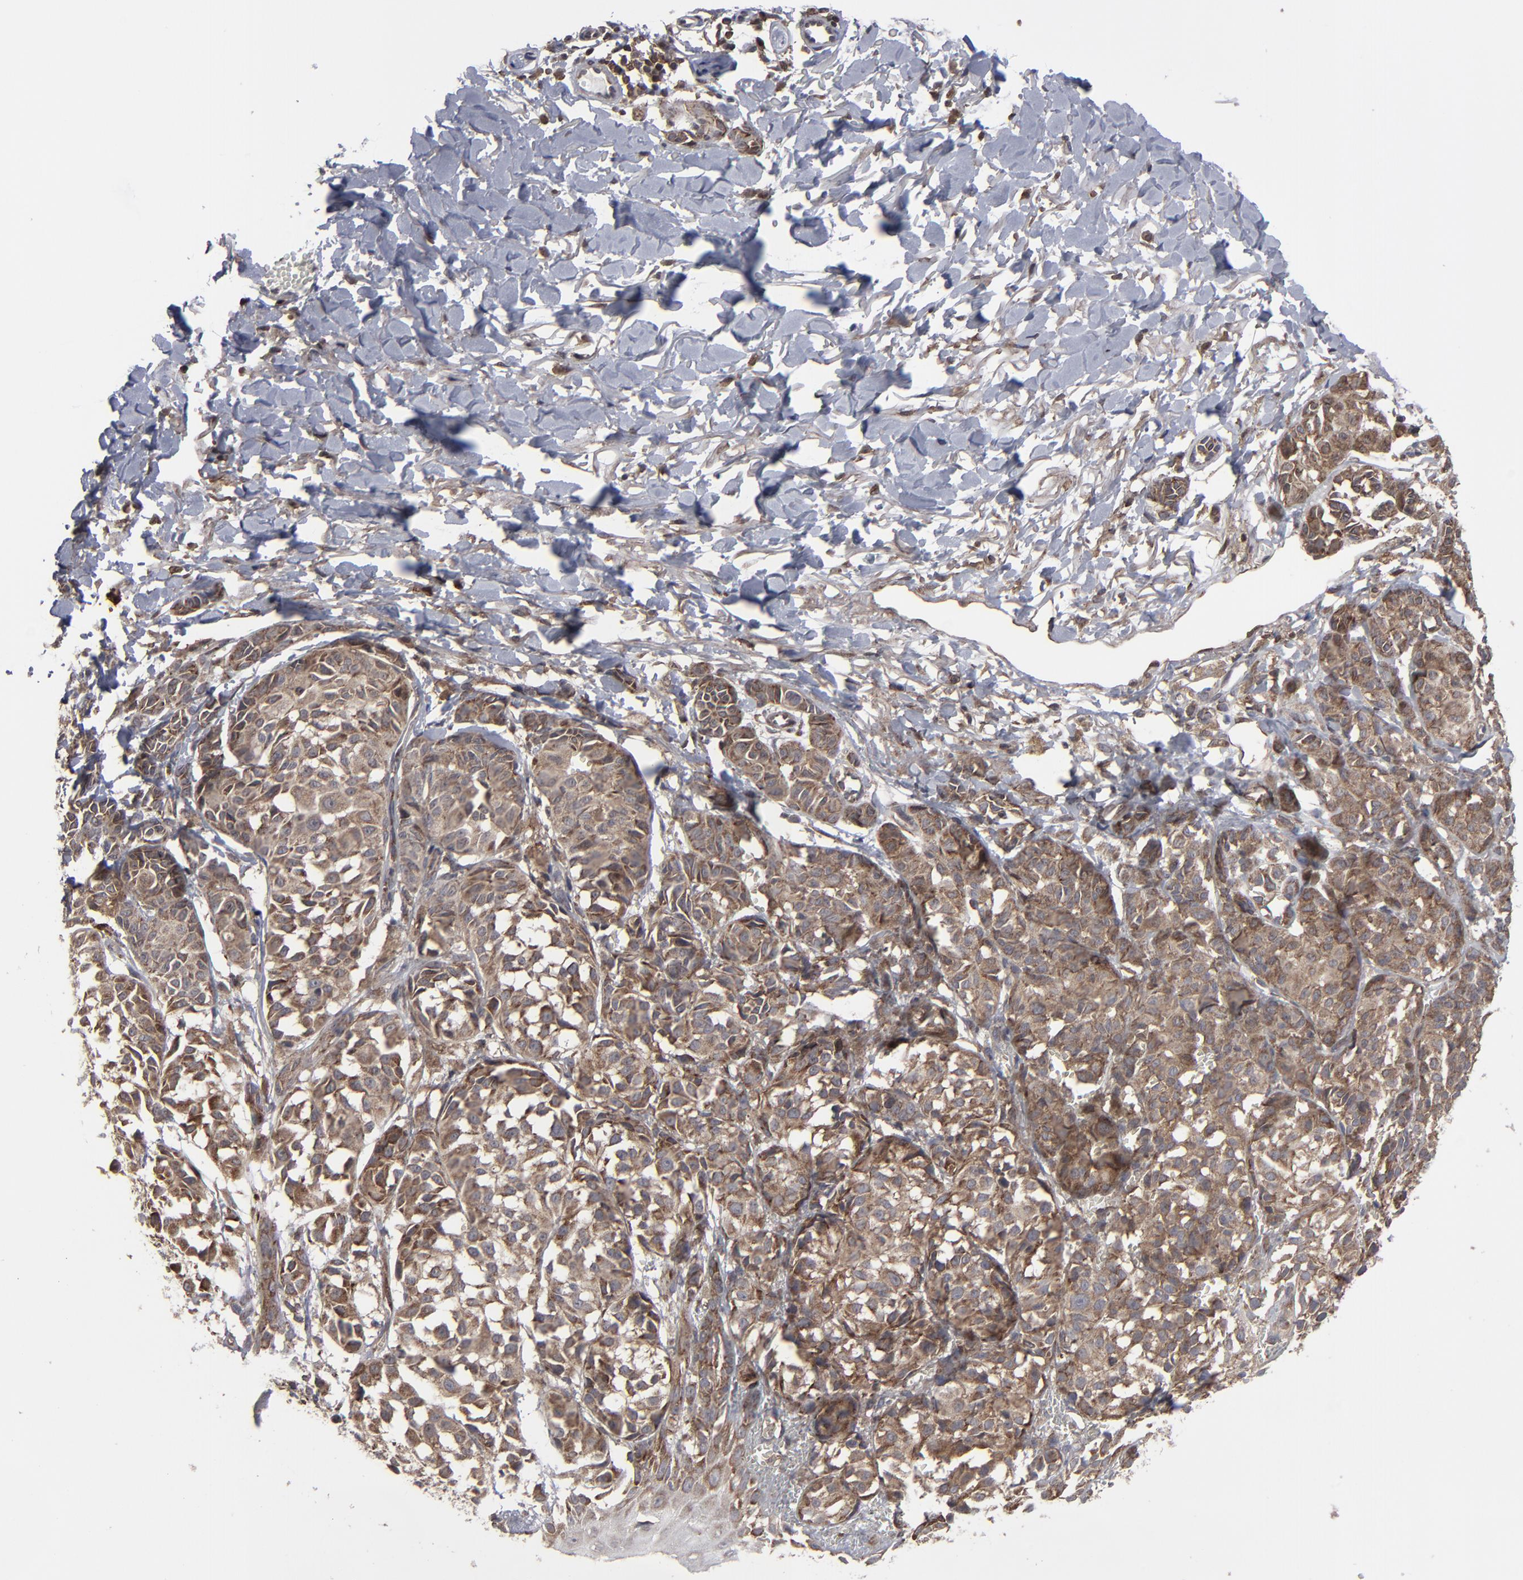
{"staining": {"intensity": "moderate", "quantity": ">75%", "location": "cytoplasmic/membranous"}, "tissue": "melanoma", "cell_type": "Tumor cells", "image_type": "cancer", "snomed": [{"axis": "morphology", "description": "Malignant melanoma, NOS"}, {"axis": "topography", "description": "Skin"}], "caption": "Immunohistochemical staining of melanoma demonstrates medium levels of moderate cytoplasmic/membranous protein expression in about >75% of tumor cells.", "gene": "KIAA2026", "patient": {"sex": "male", "age": 76}}